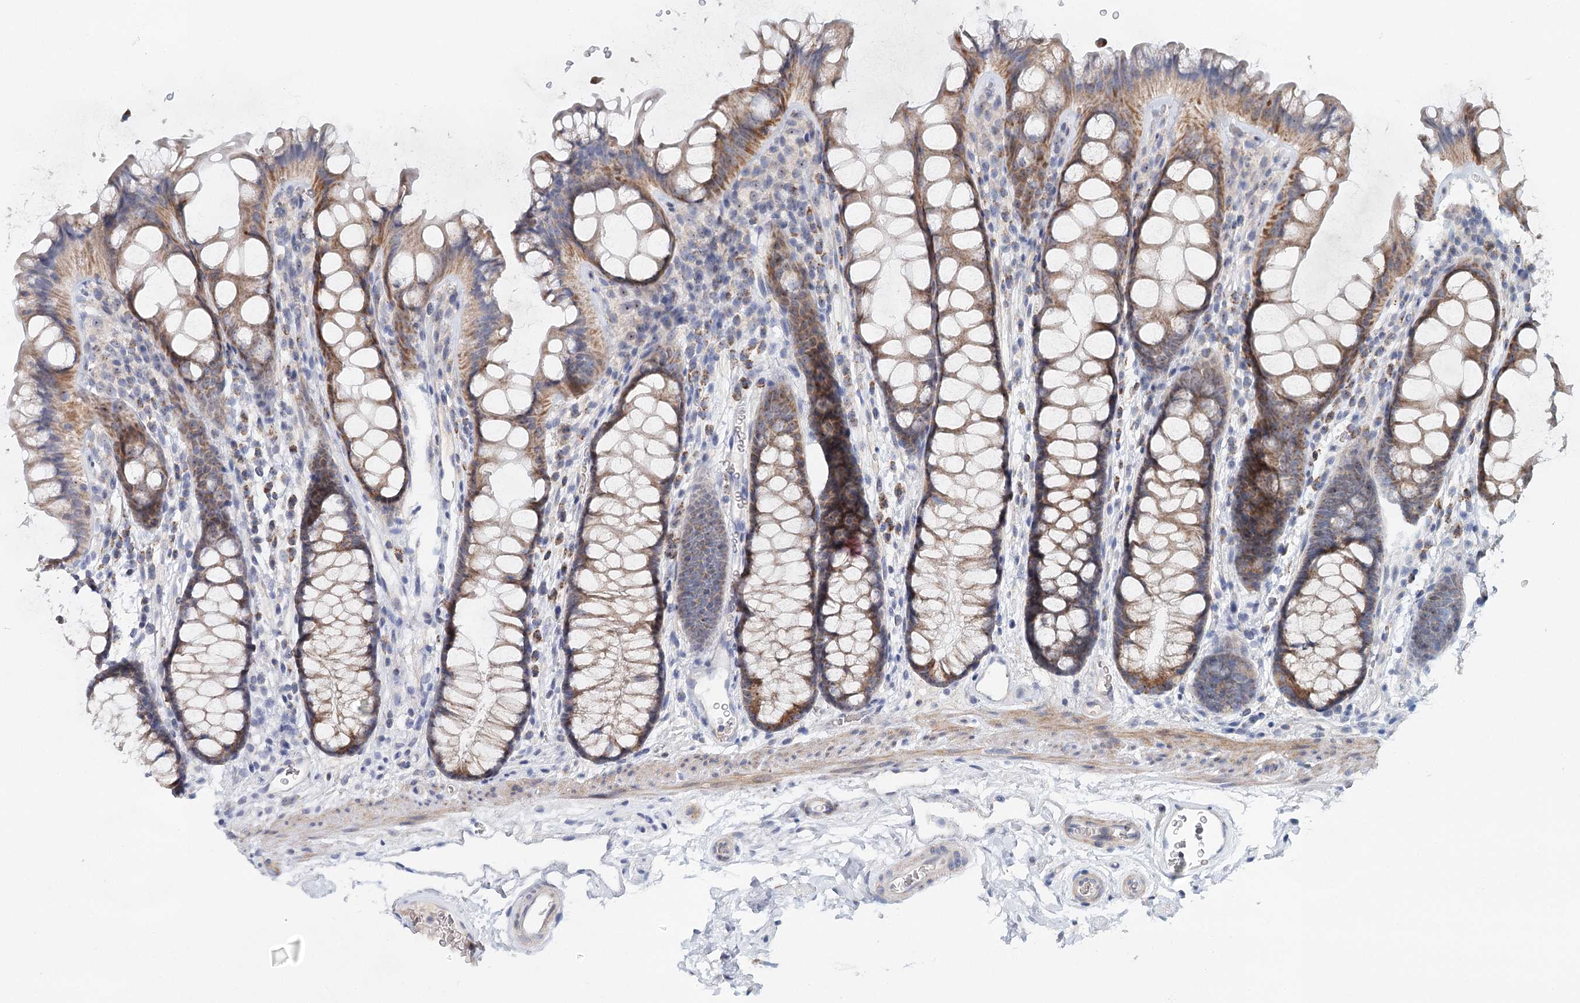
{"staining": {"intensity": "negative", "quantity": "none", "location": "none"}, "tissue": "colon", "cell_type": "Endothelial cells", "image_type": "normal", "snomed": [{"axis": "morphology", "description": "Normal tissue, NOS"}, {"axis": "topography", "description": "Colon"}], "caption": "DAB (3,3'-diaminobenzidine) immunohistochemical staining of normal human colon shows no significant staining in endothelial cells.", "gene": "RBM43", "patient": {"sex": "female", "age": 82}}